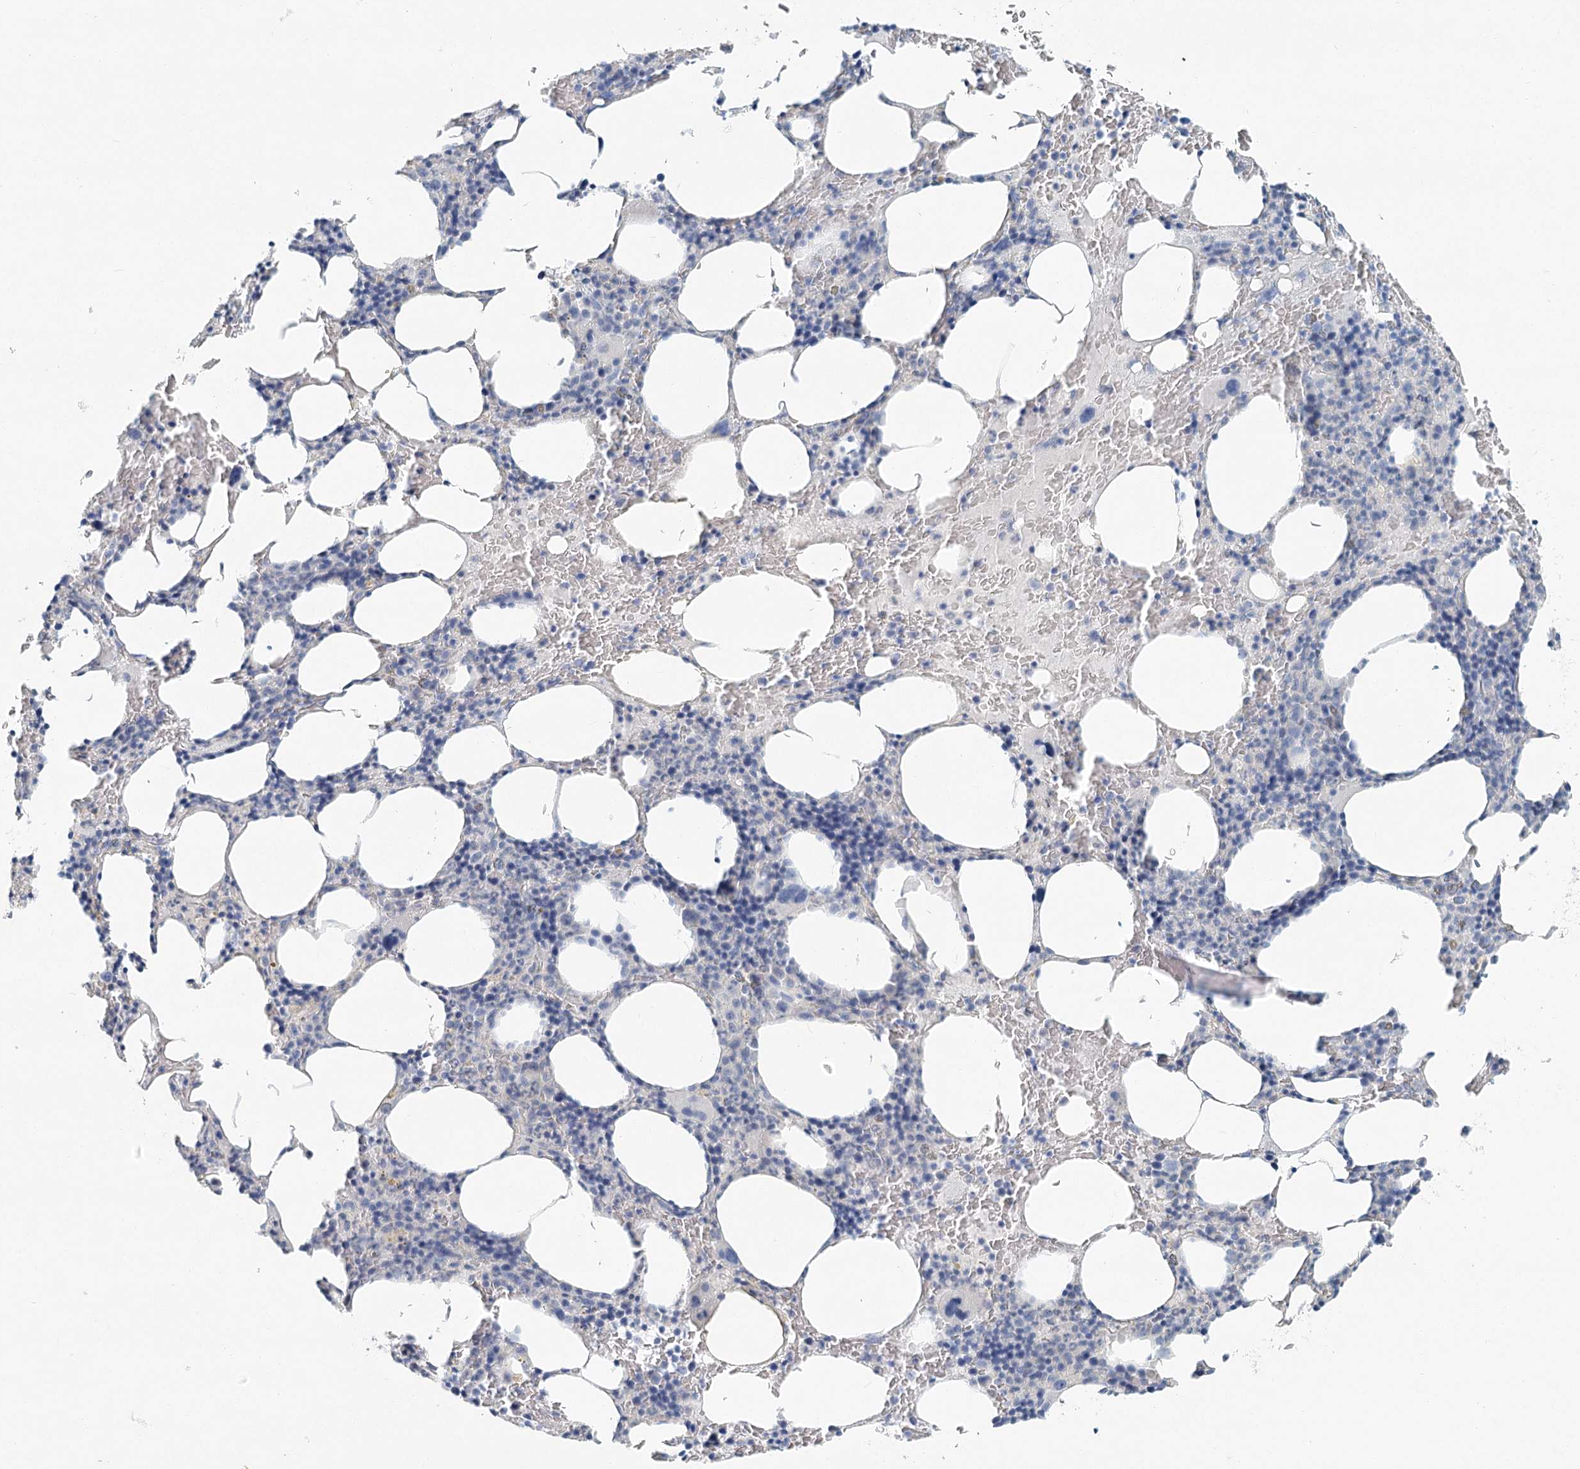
{"staining": {"intensity": "negative", "quantity": "none", "location": "none"}, "tissue": "bone marrow", "cell_type": "Hematopoietic cells", "image_type": "normal", "snomed": [{"axis": "morphology", "description": "Normal tissue, NOS"}, {"axis": "topography", "description": "Bone marrow"}], "caption": "Hematopoietic cells are negative for brown protein staining in unremarkable bone marrow. Nuclei are stained in blue.", "gene": "LRP2BP", "patient": {"sex": "male", "age": 62}}